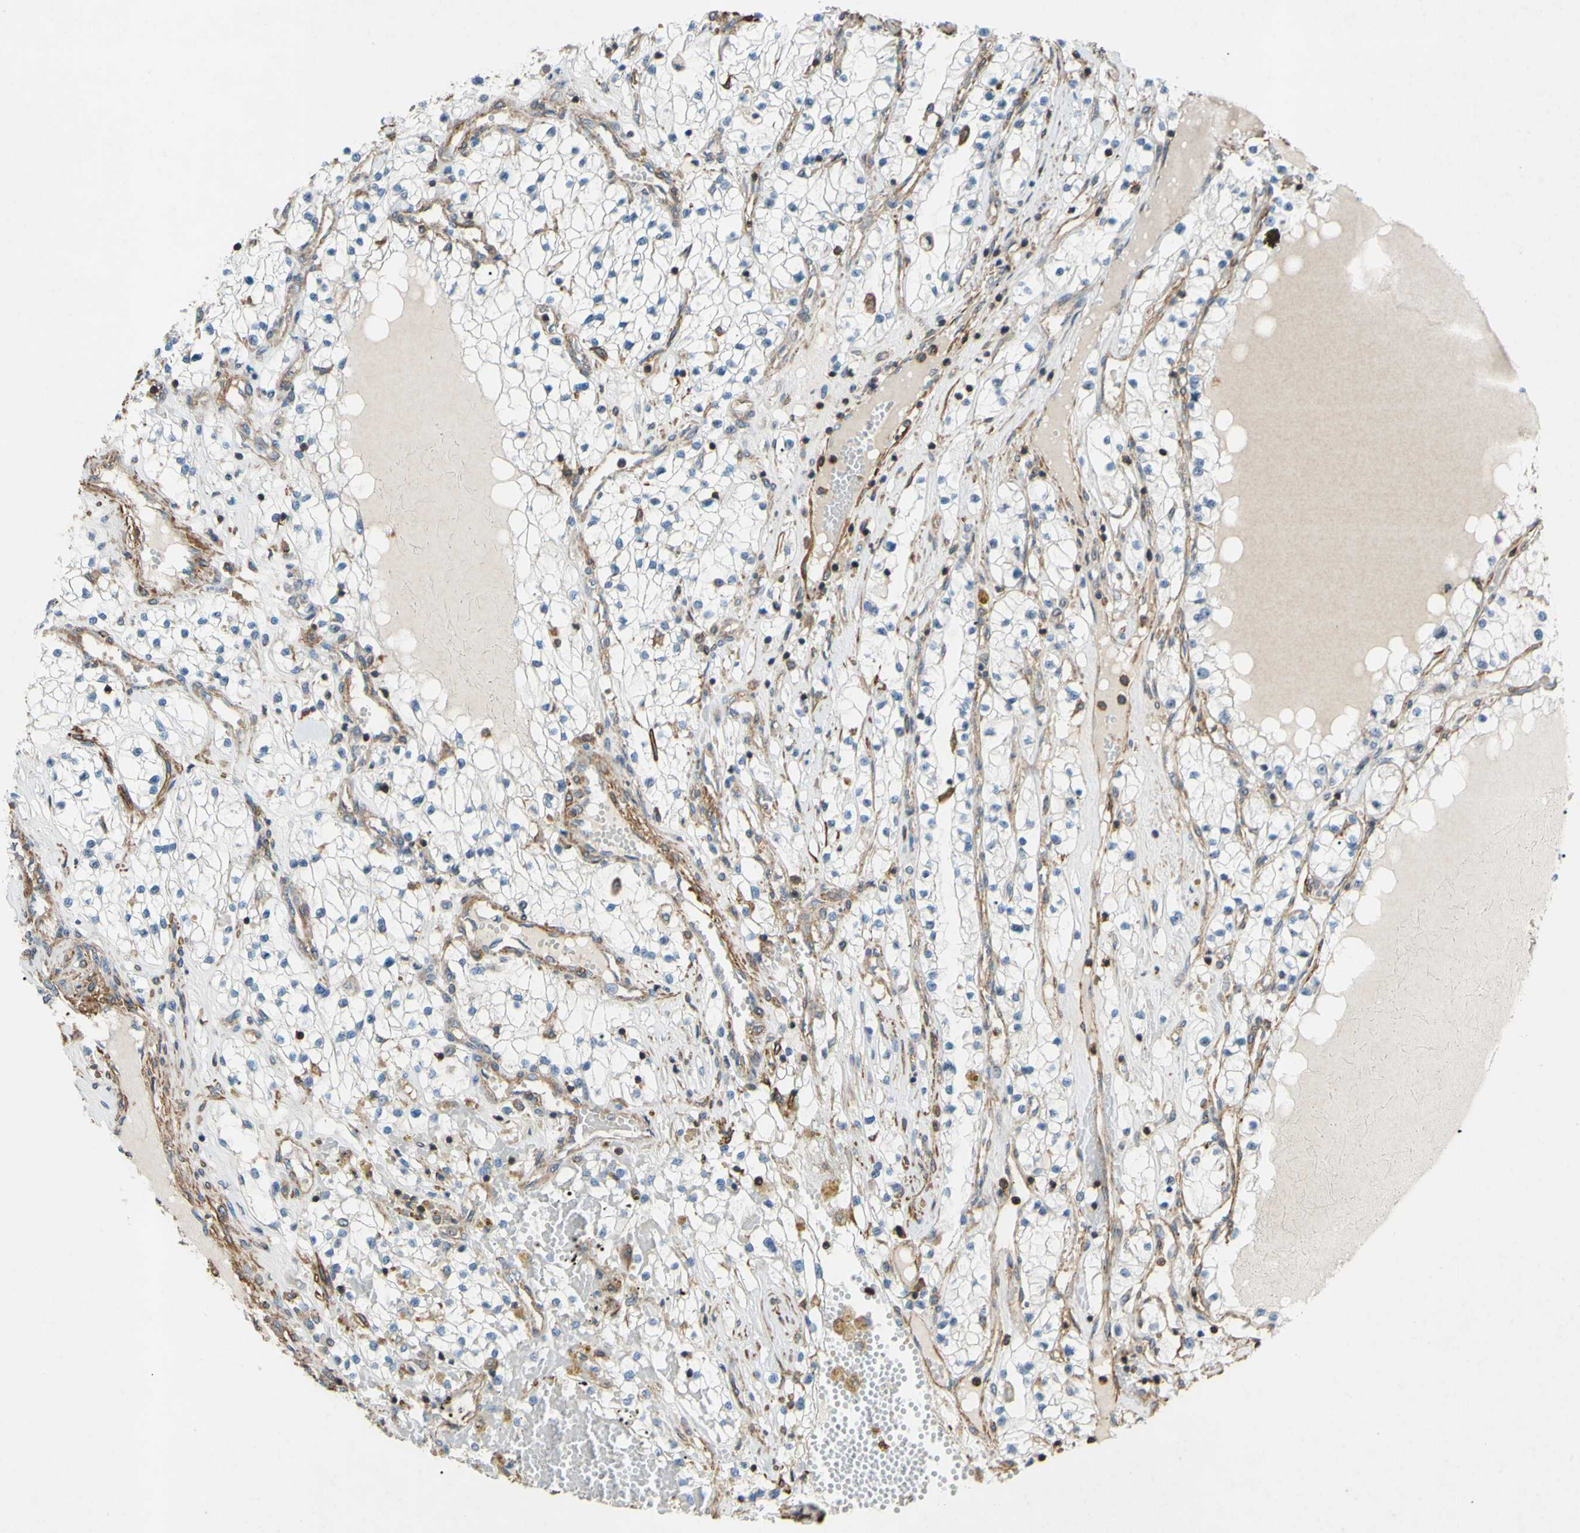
{"staining": {"intensity": "negative", "quantity": "none", "location": "none"}, "tissue": "renal cancer", "cell_type": "Tumor cells", "image_type": "cancer", "snomed": [{"axis": "morphology", "description": "Adenocarcinoma, NOS"}, {"axis": "topography", "description": "Kidney"}], "caption": "Immunohistochemical staining of human adenocarcinoma (renal) displays no significant positivity in tumor cells.", "gene": "ADD3", "patient": {"sex": "male", "age": 68}}